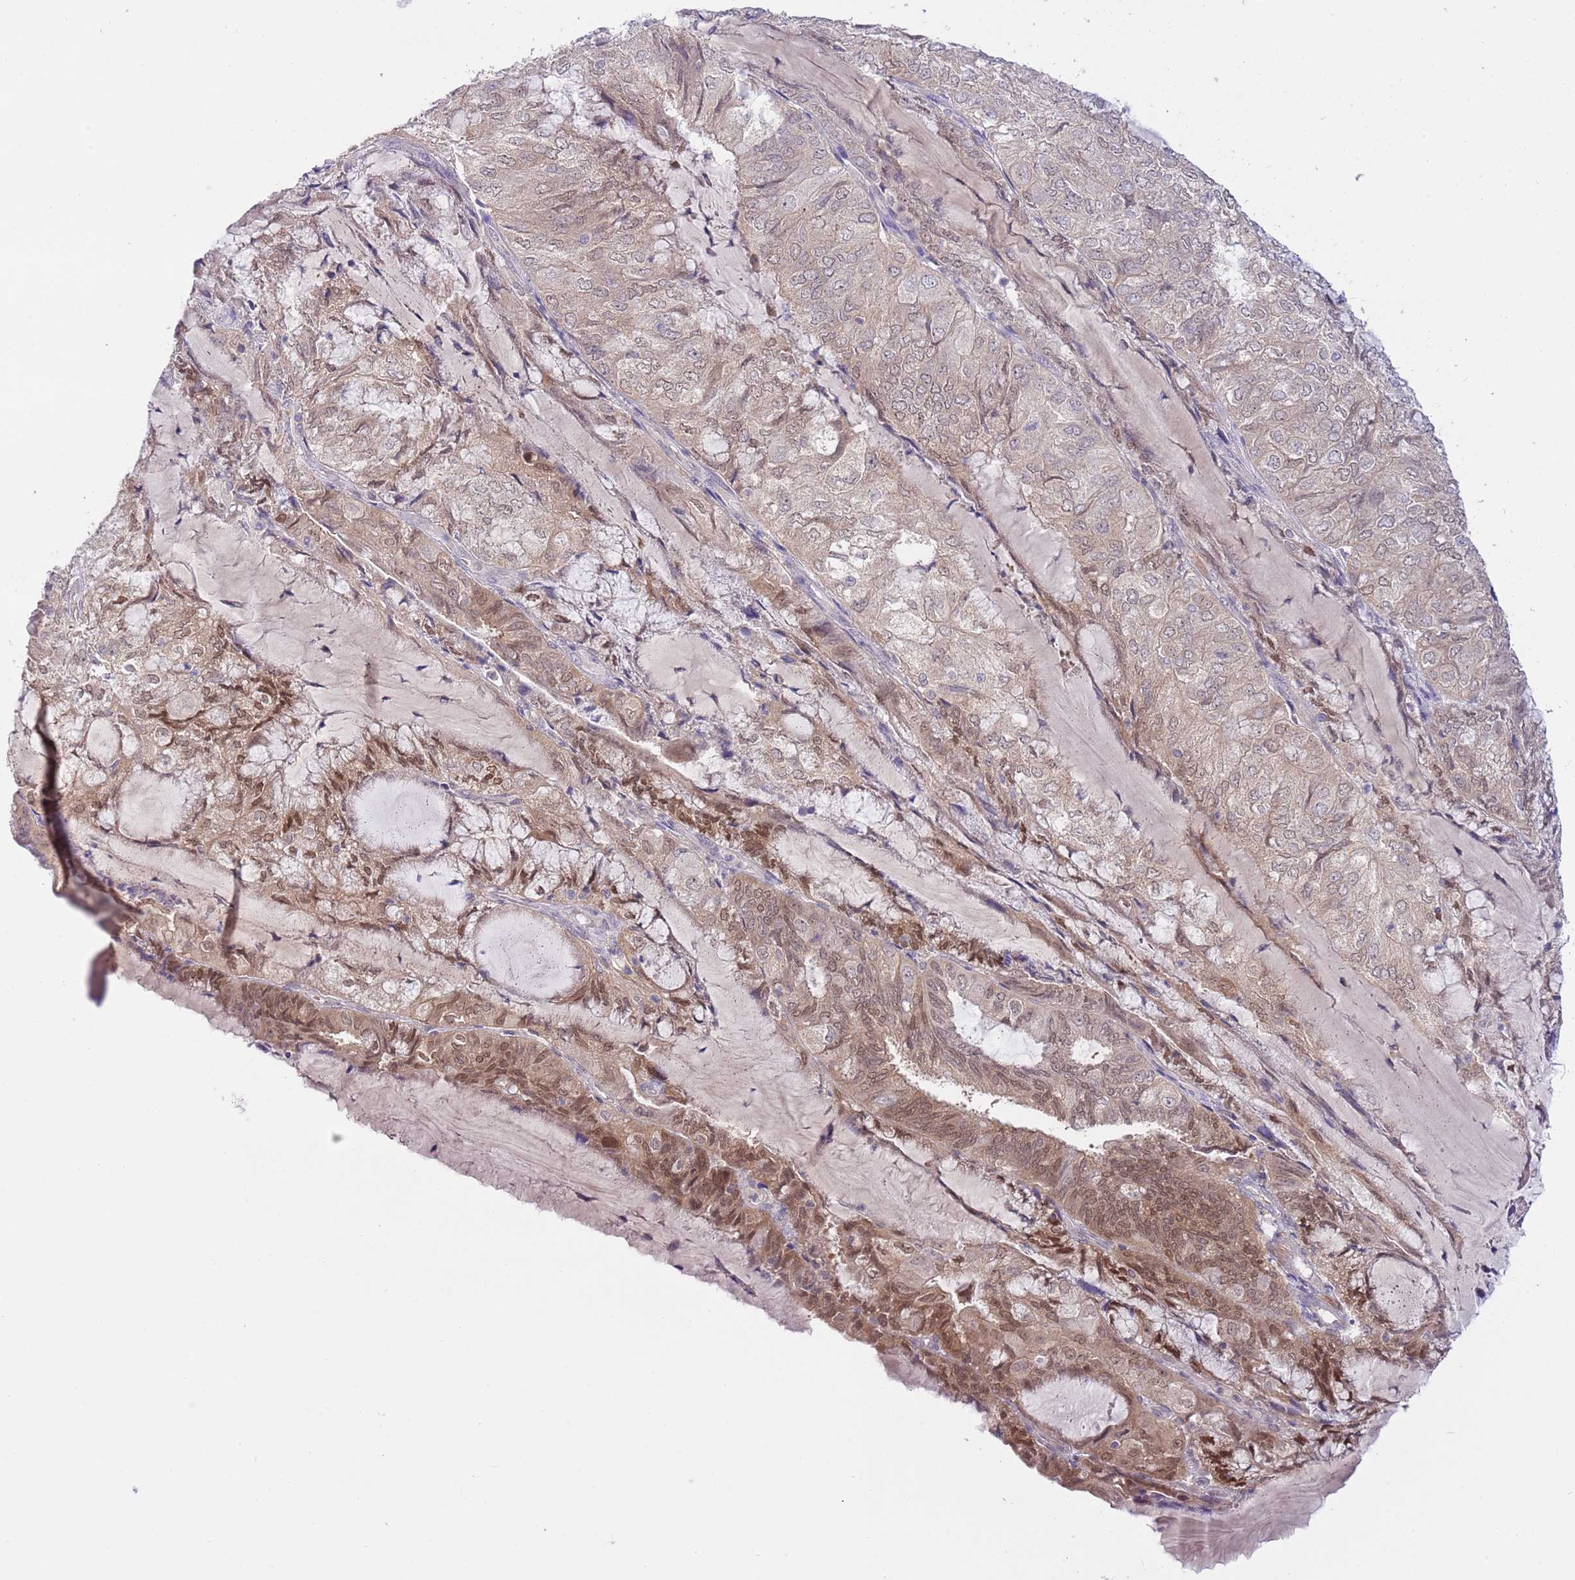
{"staining": {"intensity": "weak", "quantity": ">75%", "location": "cytoplasmic/membranous"}, "tissue": "endometrial cancer", "cell_type": "Tumor cells", "image_type": "cancer", "snomed": [{"axis": "morphology", "description": "Adenocarcinoma, NOS"}, {"axis": "topography", "description": "Endometrium"}], "caption": "Weak cytoplasmic/membranous protein expression is present in approximately >75% of tumor cells in adenocarcinoma (endometrial).", "gene": "GALK2", "patient": {"sex": "female", "age": 81}}